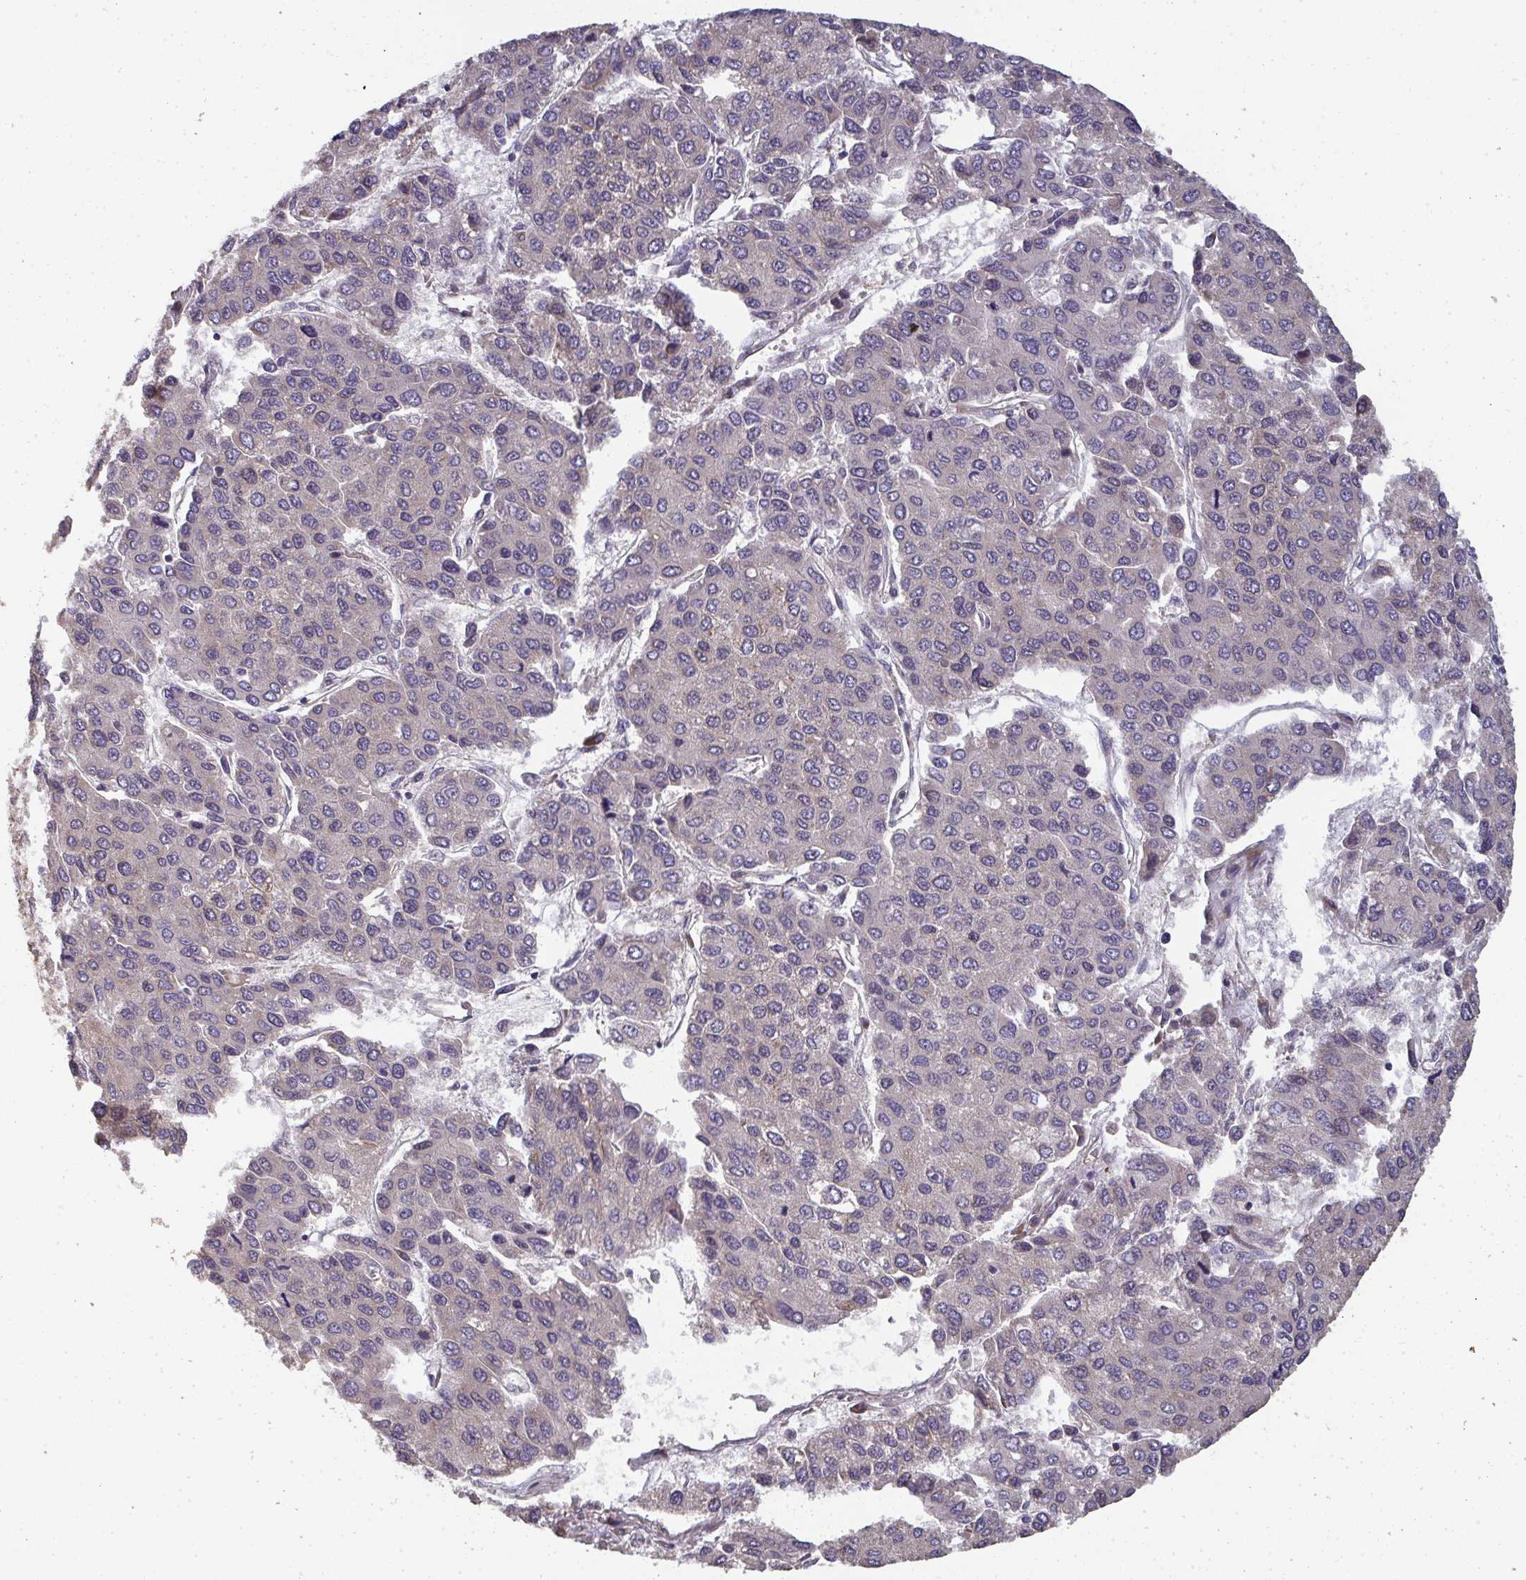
{"staining": {"intensity": "negative", "quantity": "none", "location": "none"}, "tissue": "liver cancer", "cell_type": "Tumor cells", "image_type": "cancer", "snomed": [{"axis": "morphology", "description": "Carcinoma, Hepatocellular, NOS"}, {"axis": "topography", "description": "Liver"}], "caption": "DAB immunohistochemical staining of human hepatocellular carcinoma (liver) exhibits no significant staining in tumor cells.", "gene": "ZFYVE28", "patient": {"sex": "female", "age": 66}}